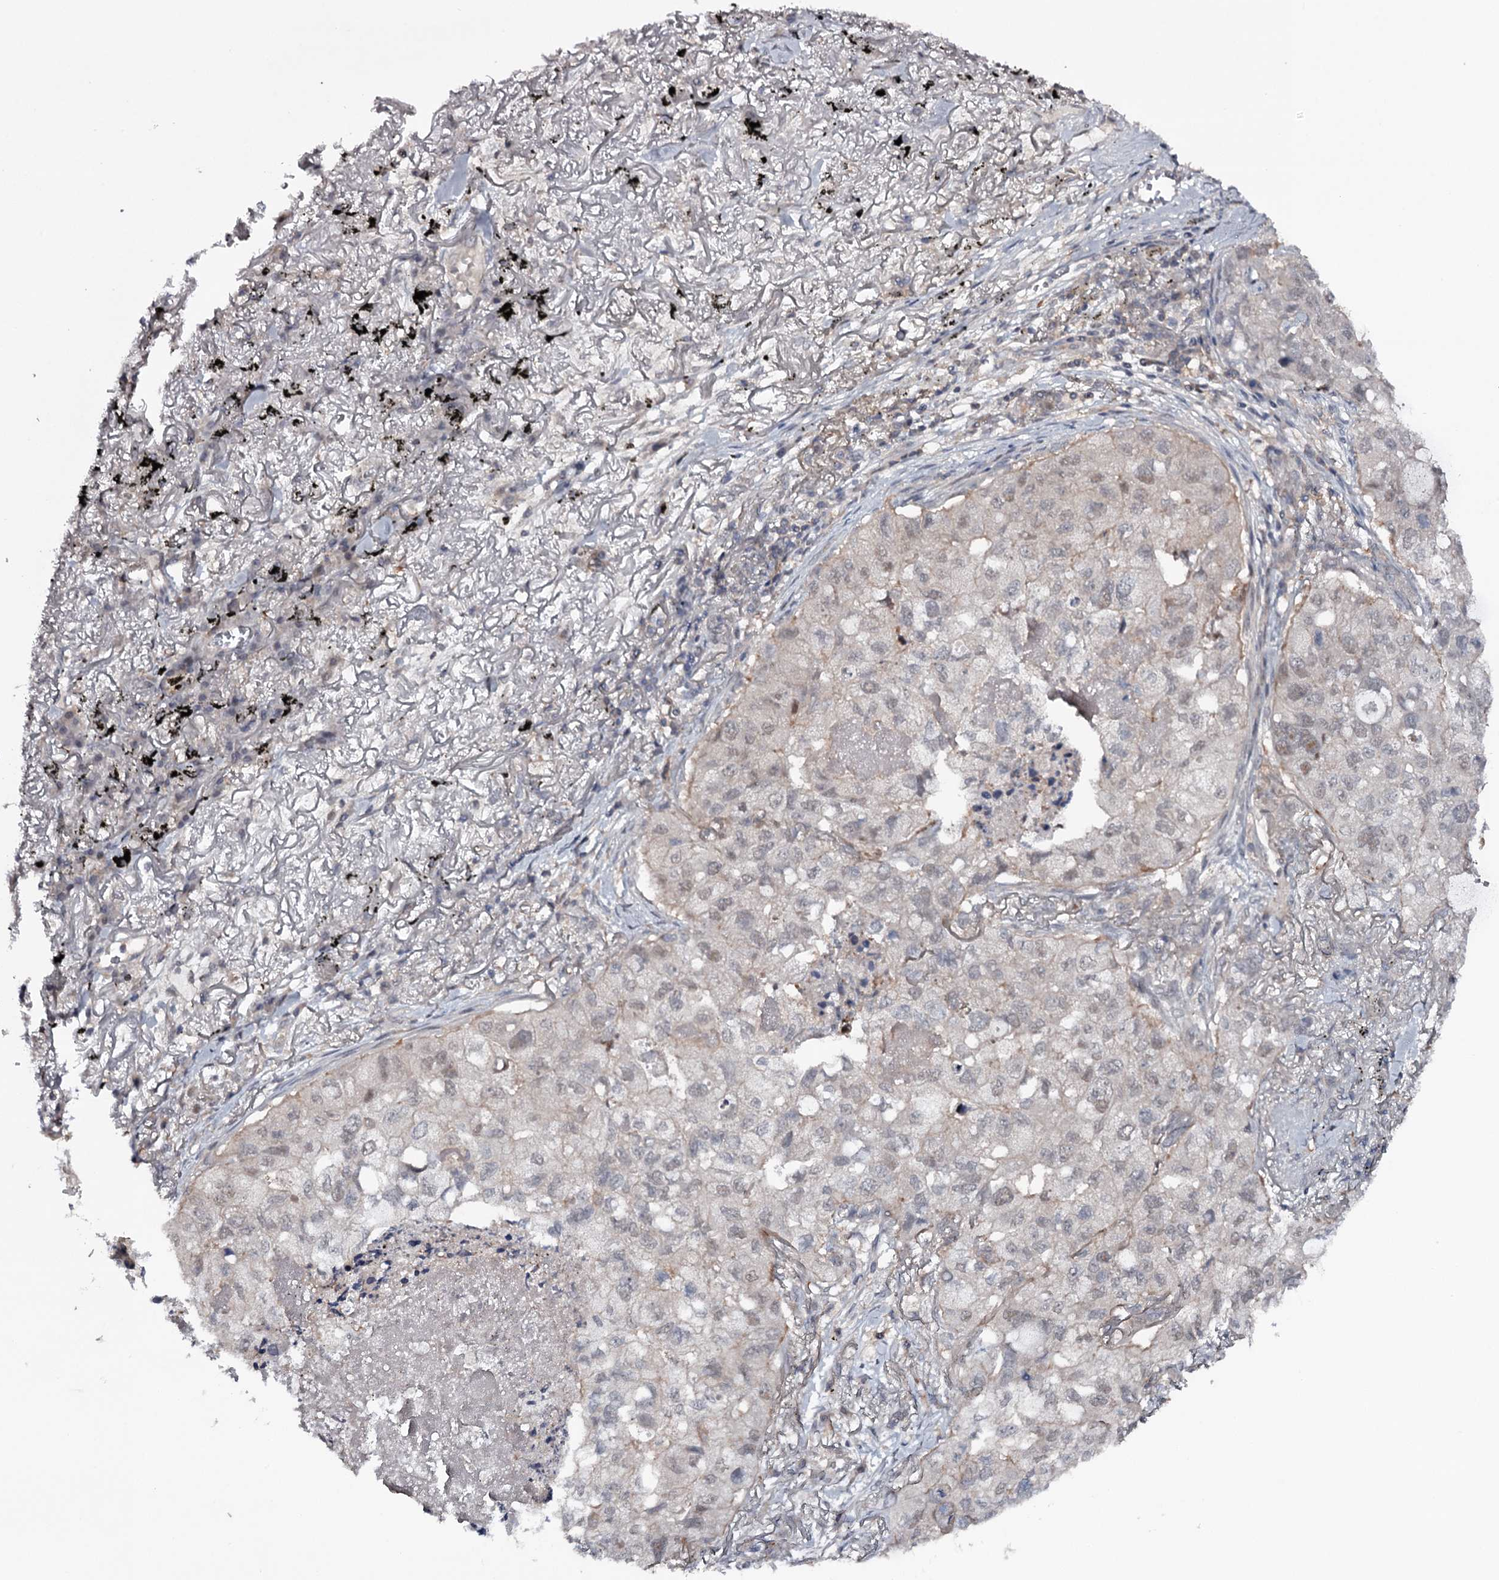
{"staining": {"intensity": "negative", "quantity": "none", "location": "none"}, "tissue": "lung cancer", "cell_type": "Tumor cells", "image_type": "cancer", "snomed": [{"axis": "morphology", "description": "Adenocarcinoma, NOS"}, {"axis": "topography", "description": "Lung"}], "caption": "This is an IHC histopathology image of lung cancer (adenocarcinoma). There is no staining in tumor cells.", "gene": "GTSF1", "patient": {"sex": "male", "age": 65}}